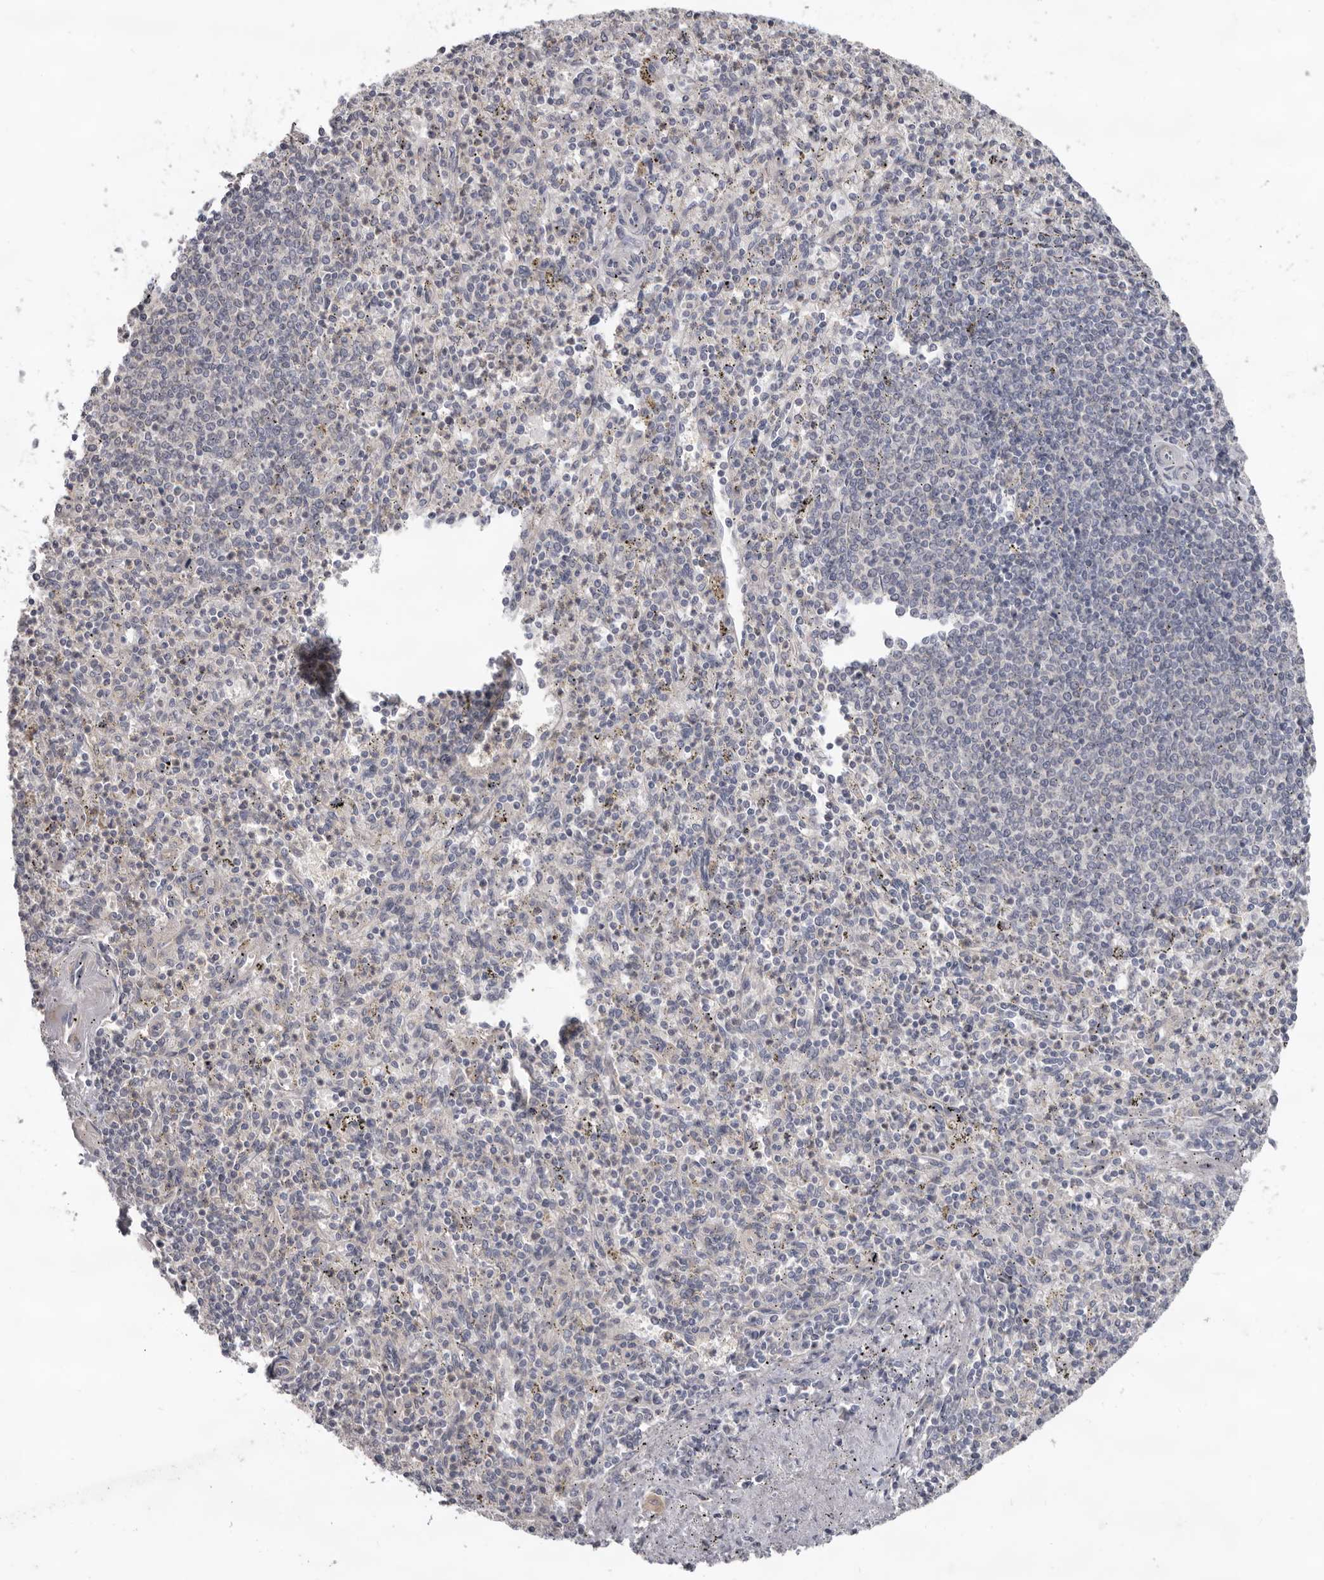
{"staining": {"intensity": "negative", "quantity": "none", "location": "none"}, "tissue": "spleen", "cell_type": "Cells in red pulp", "image_type": "normal", "snomed": [{"axis": "morphology", "description": "Normal tissue, NOS"}, {"axis": "topography", "description": "Spleen"}], "caption": "Immunohistochemistry (IHC) micrograph of benign spleen: human spleen stained with DAB (3,3'-diaminobenzidine) reveals no significant protein positivity in cells in red pulp. (Brightfield microscopy of DAB (3,3'-diaminobenzidine) immunohistochemistry at high magnification).", "gene": "HINT3", "patient": {"sex": "male", "age": 72}}